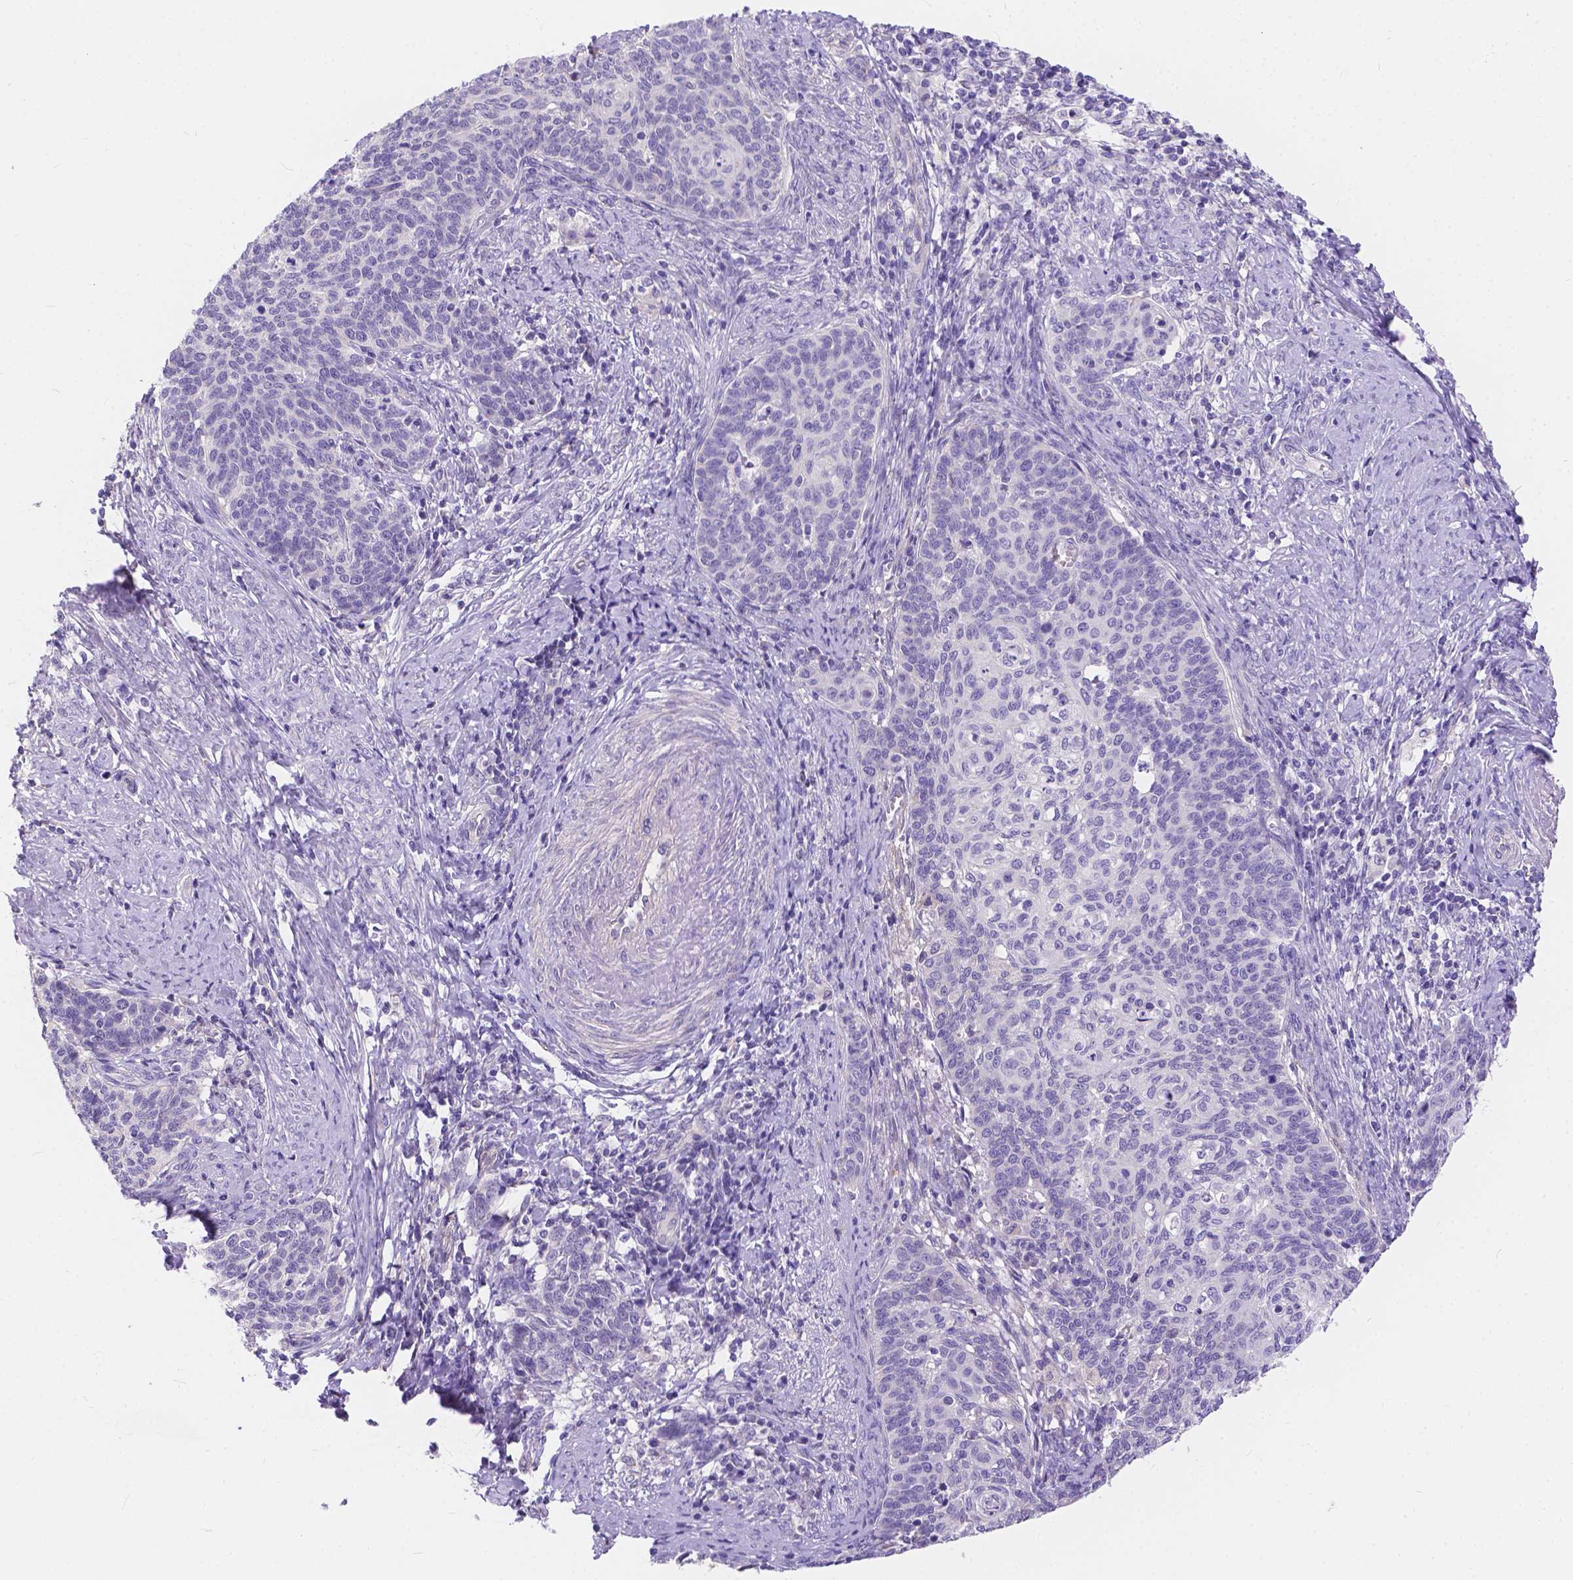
{"staining": {"intensity": "negative", "quantity": "none", "location": "none"}, "tissue": "cervical cancer", "cell_type": "Tumor cells", "image_type": "cancer", "snomed": [{"axis": "morphology", "description": "Normal tissue, NOS"}, {"axis": "morphology", "description": "Squamous cell carcinoma, NOS"}, {"axis": "topography", "description": "Cervix"}], "caption": "Human squamous cell carcinoma (cervical) stained for a protein using immunohistochemistry (IHC) displays no staining in tumor cells.", "gene": "DLEC1", "patient": {"sex": "female", "age": 39}}